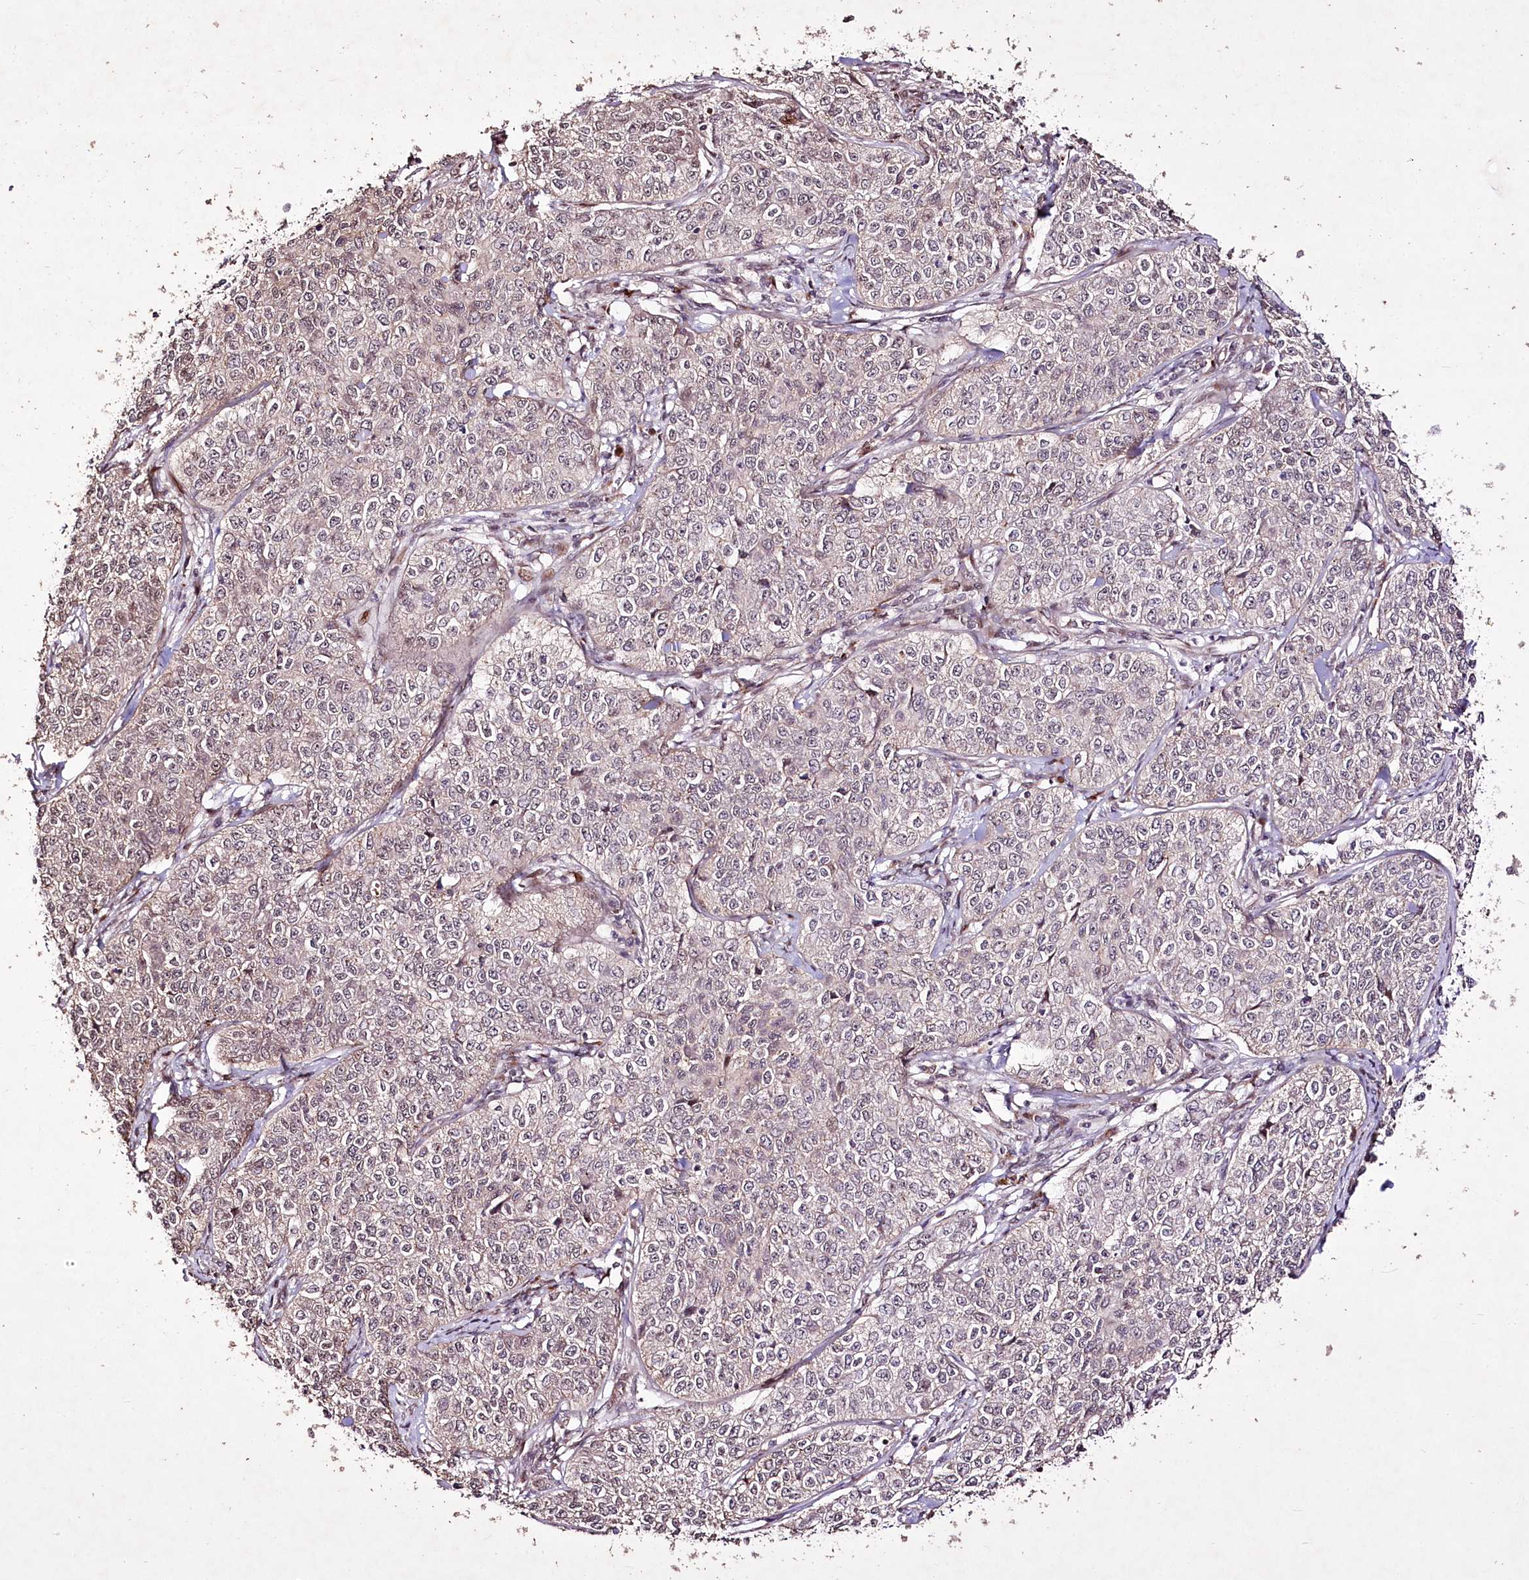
{"staining": {"intensity": "negative", "quantity": "none", "location": "none"}, "tissue": "cervical cancer", "cell_type": "Tumor cells", "image_type": "cancer", "snomed": [{"axis": "morphology", "description": "Squamous cell carcinoma, NOS"}, {"axis": "topography", "description": "Cervix"}], "caption": "A micrograph of human cervical cancer is negative for staining in tumor cells.", "gene": "CARD19", "patient": {"sex": "female", "age": 35}}